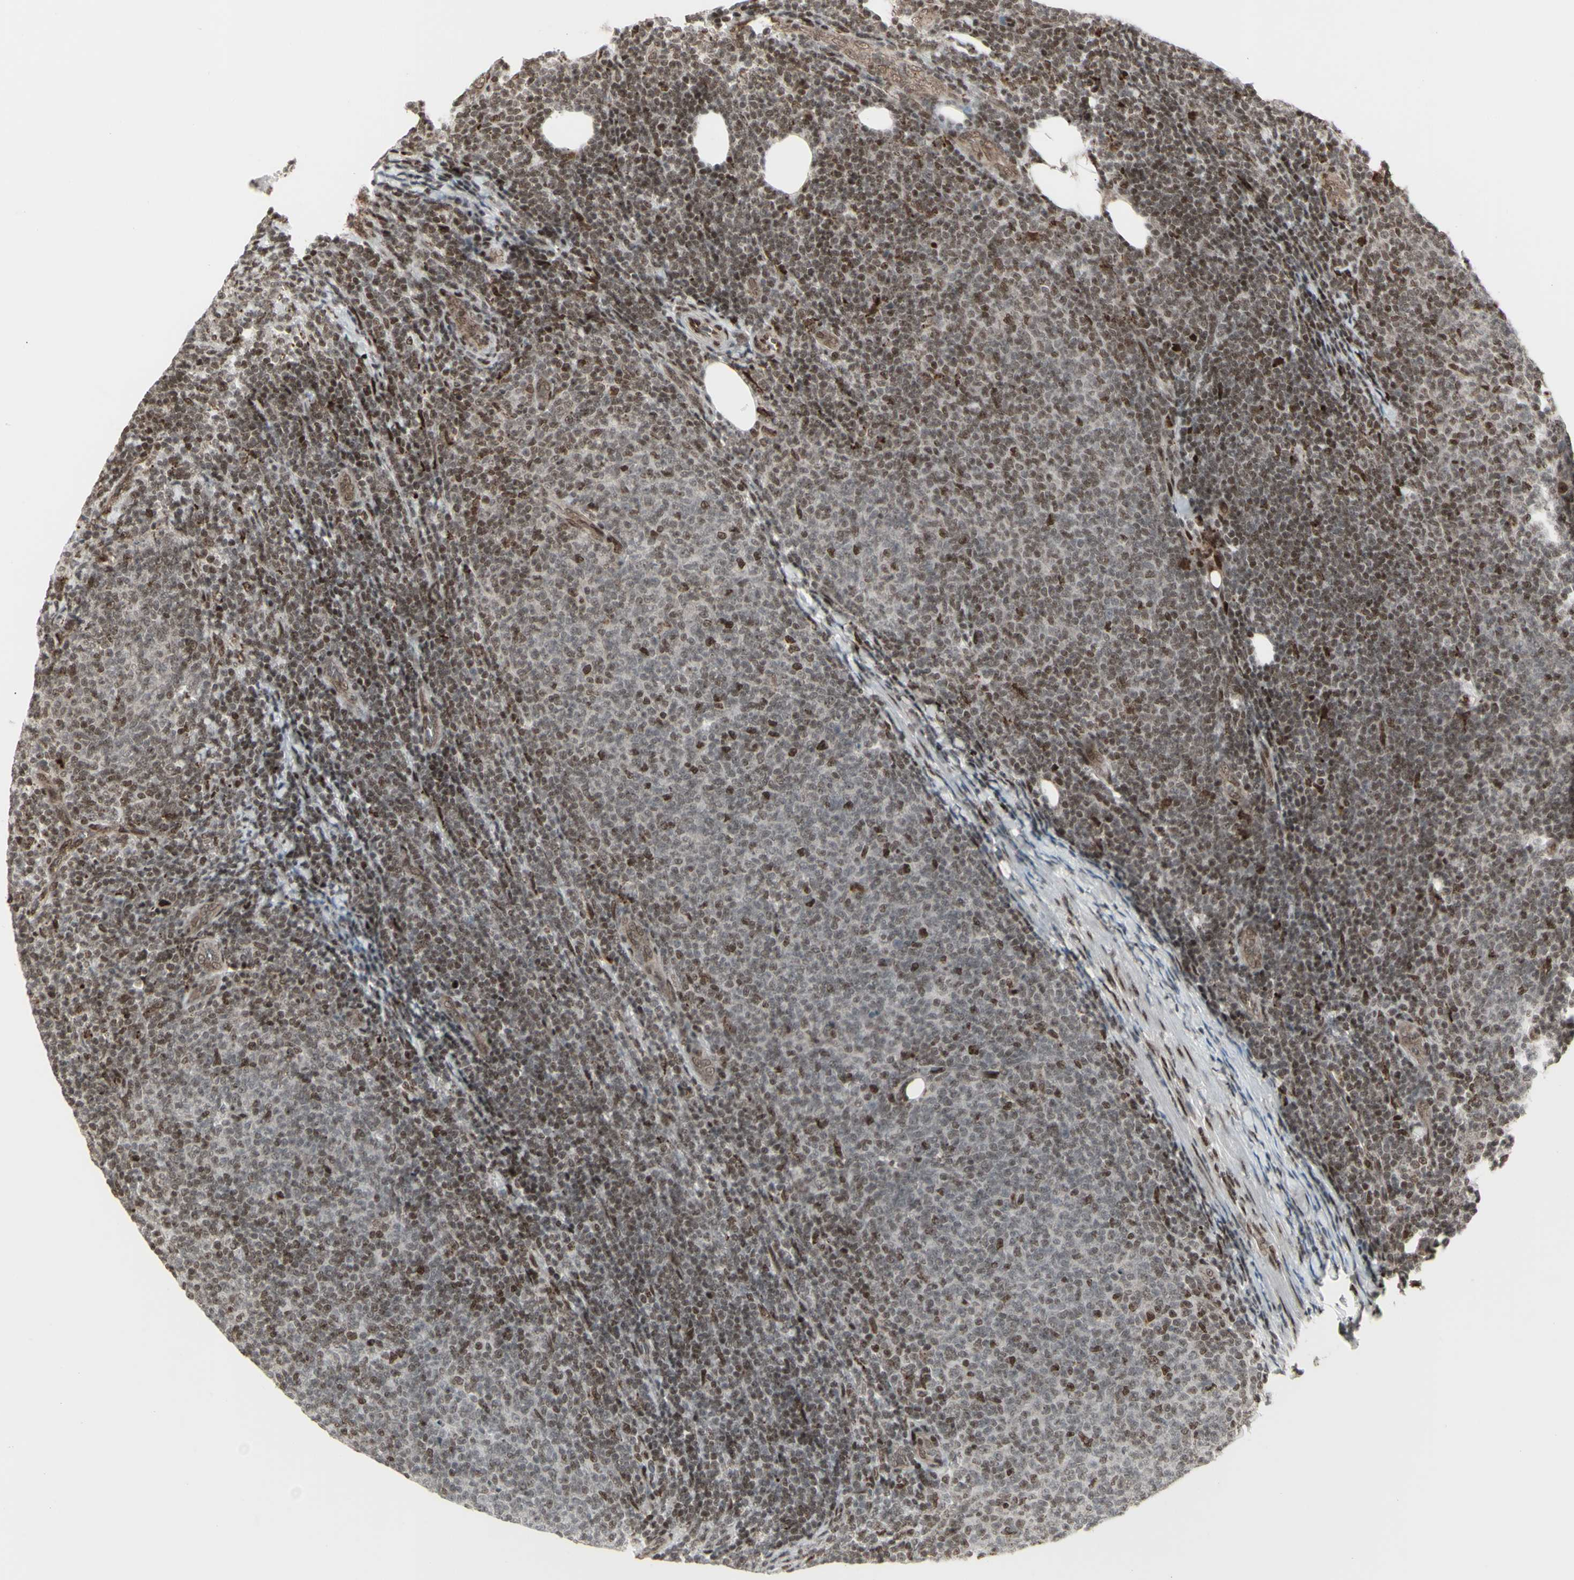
{"staining": {"intensity": "moderate", "quantity": ">75%", "location": "nuclear"}, "tissue": "lymphoma", "cell_type": "Tumor cells", "image_type": "cancer", "snomed": [{"axis": "morphology", "description": "Malignant lymphoma, non-Hodgkin's type, Low grade"}, {"axis": "topography", "description": "Lymph node"}], "caption": "Tumor cells exhibit medium levels of moderate nuclear staining in approximately >75% of cells in low-grade malignant lymphoma, non-Hodgkin's type.", "gene": "CBX1", "patient": {"sex": "male", "age": 66}}